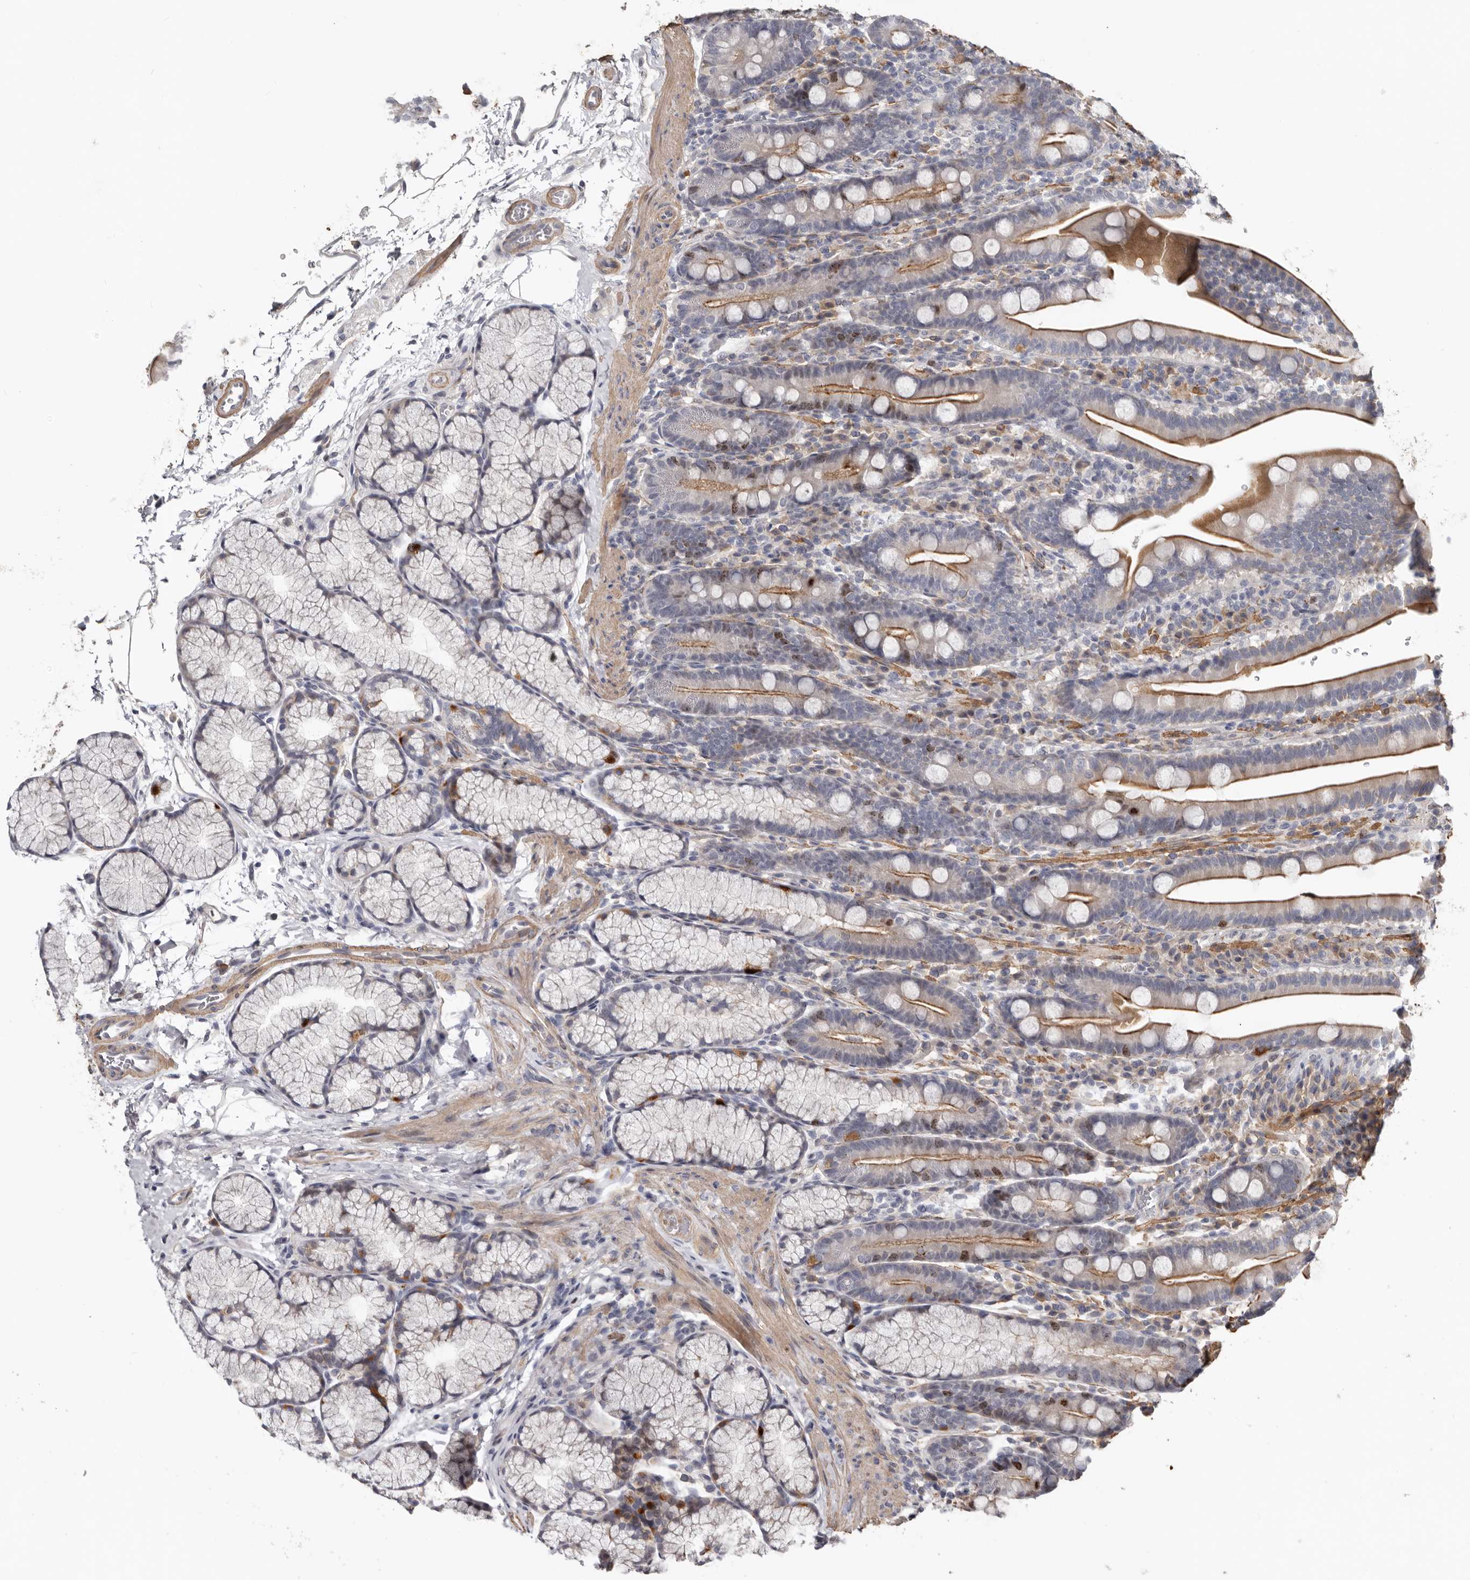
{"staining": {"intensity": "moderate", "quantity": "25%-75%", "location": "cytoplasmic/membranous"}, "tissue": "duodenum", "cell_type": "Glandular cells", "image_type": "normal", "snomed": [{"axis": "morphology", "description": "Normal tissue, NOS"}, {"axis": "topography", "description": "Duodenum"}], "caption": "Moderate cytoplasmic/membranous positivity is appreciated in about 25%-75% of glandular cells in unremarkable duodenum.", "gene": "CDCA8", "patient": {"sex": "male", "age": 35}}